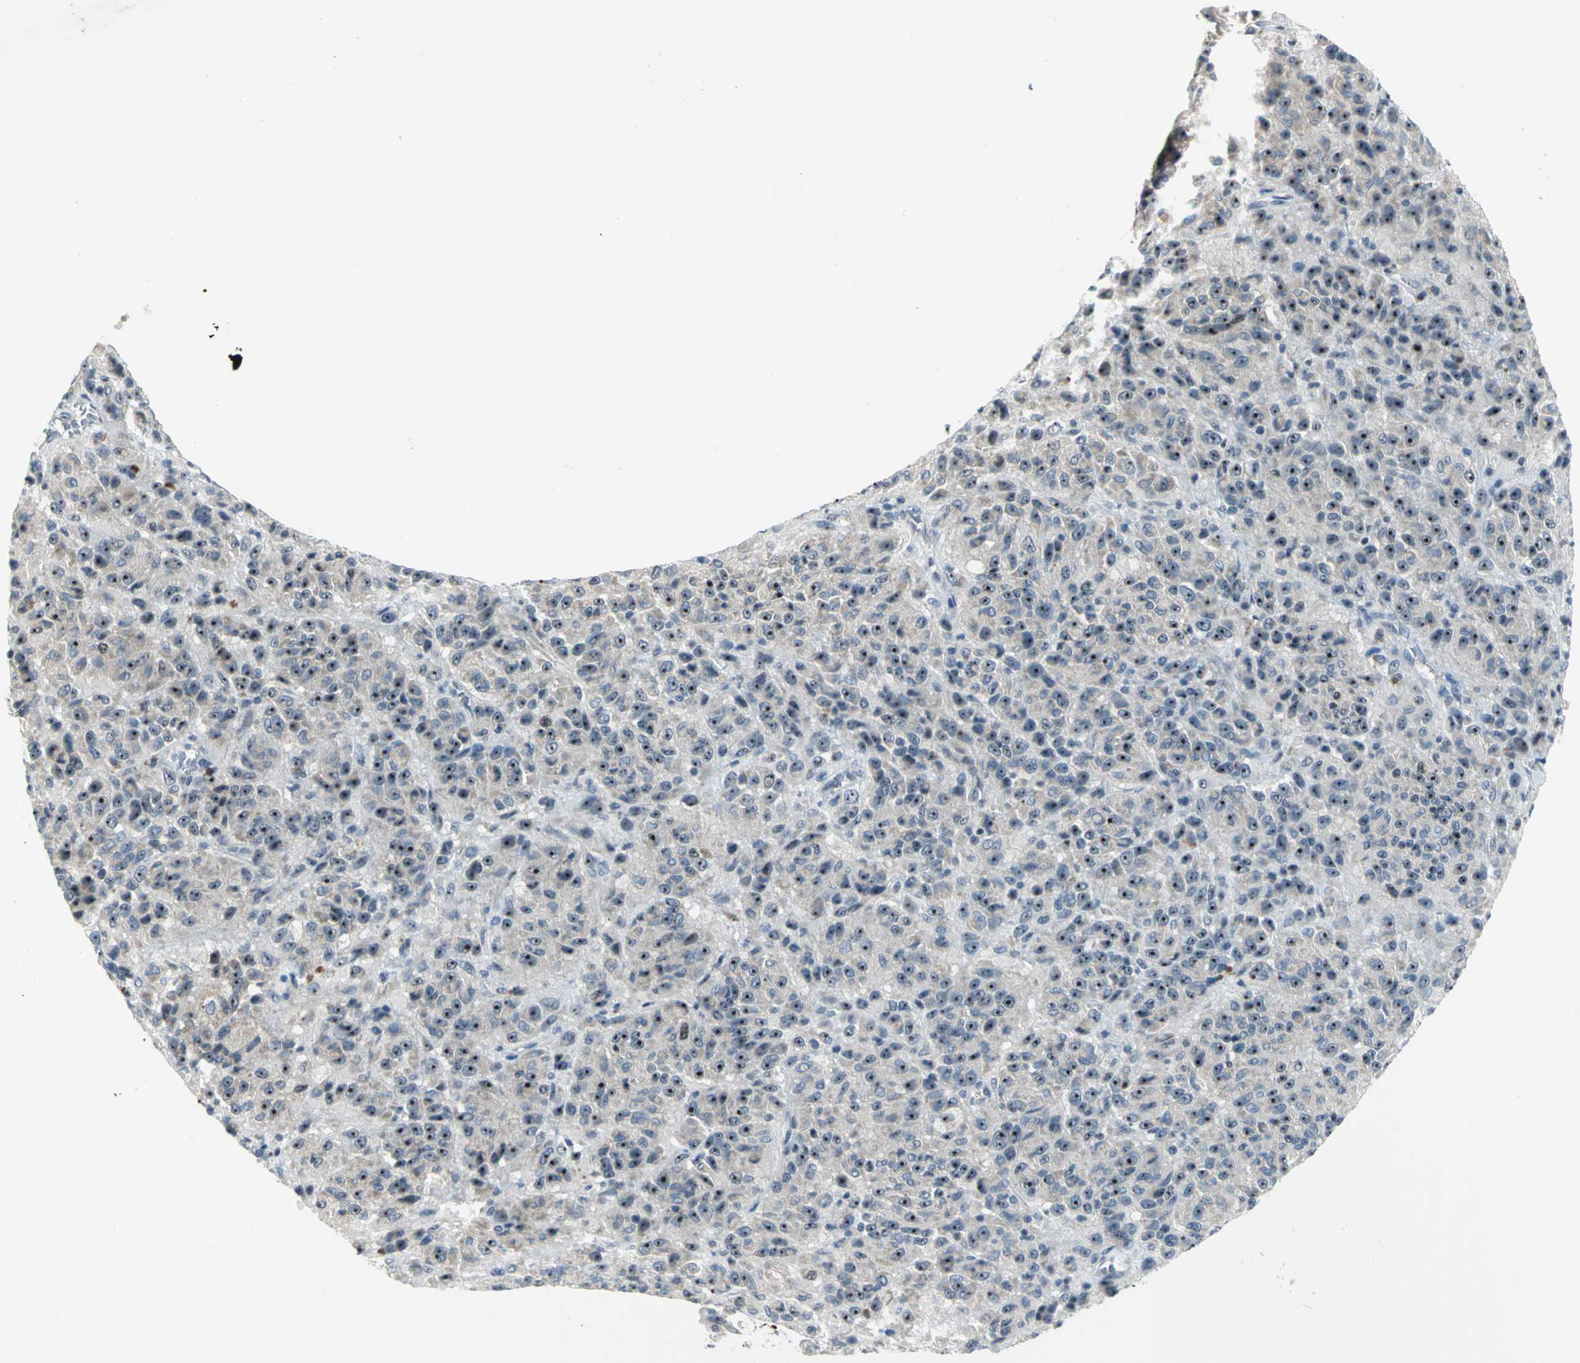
{"staining": {"intensity": "strong", "quantity": ">75%", "location": "nuclear"}, "tissue": "melanoma", "cell_type": "Tumor cells", "image_type": "cancer", "snomed": [{"axis": "morphology", "description": "Malignant melanoma, Metastatic site"}, {"axis": "topography", "description": "Lung"}], "caption": "The immunohistochemical stain labels strong nuclear positivity in tumor cells of melanoma tissue.", "gene": "MYBBP1A", "patient": {"sex": "male", "age": 64}}